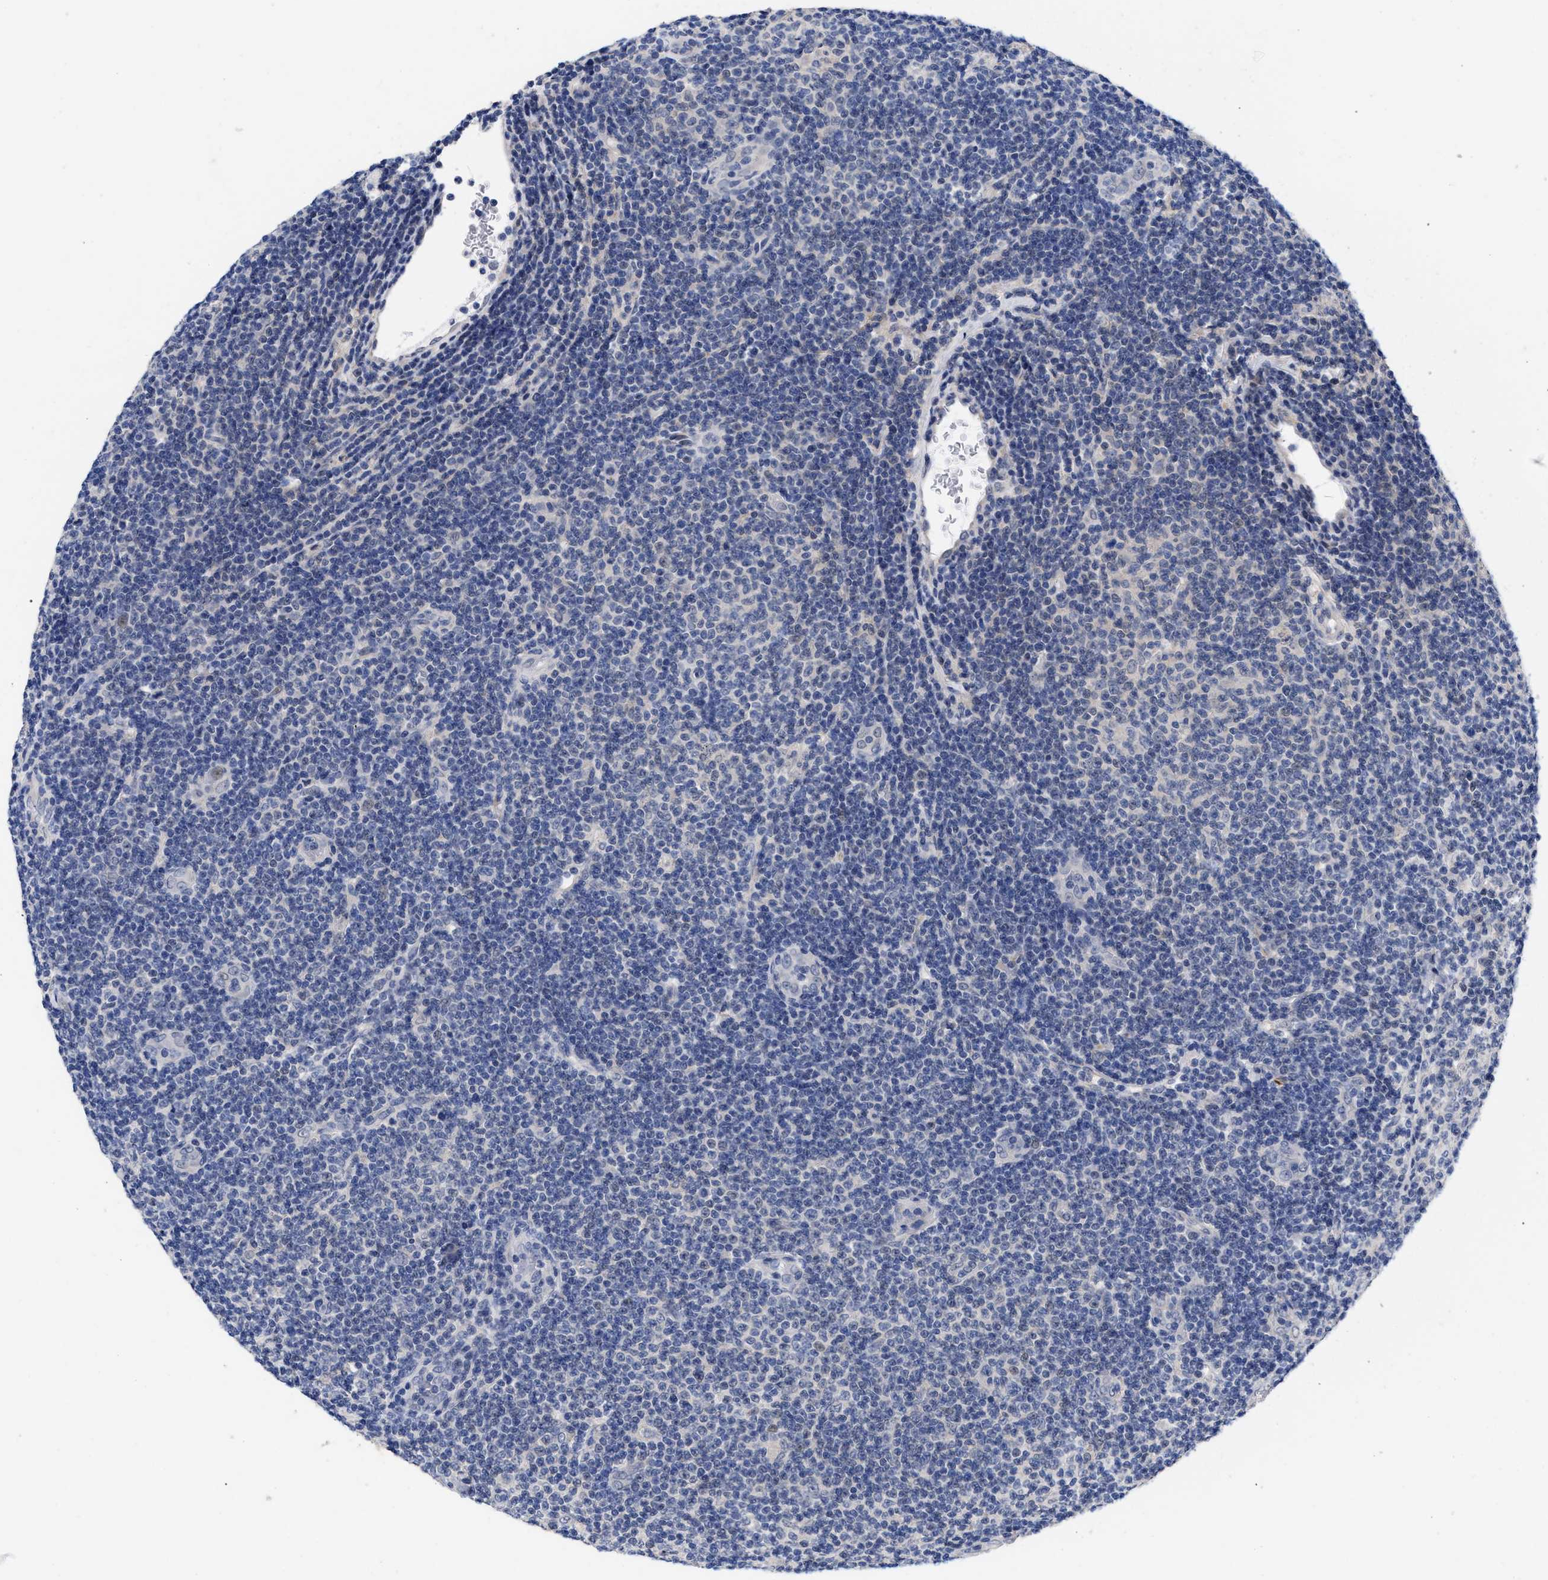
{"staining": {"intensity": "negative", "quantity": "none", "location": "none"}, "tissue": "lymphoma", "cell_type": "Tumor cells", "image_type": "cancer", "snomed": [{"axis": "morphology", "description": "Malignant lymphoma, non-Hodgkin's type, Low grade"}, {"axis": "topography", "description": "Lymph node"}], "caption": "This photomicrograph is of malignant lymphoma, non-Hodgkin's type (low-grade) stained with IHC to label a protein in brown with the nuclei are counter-stained blue. There is no expression in tumor cells.", "gene": "CCN5", "patient": {"sex": "male", "age": 83}}